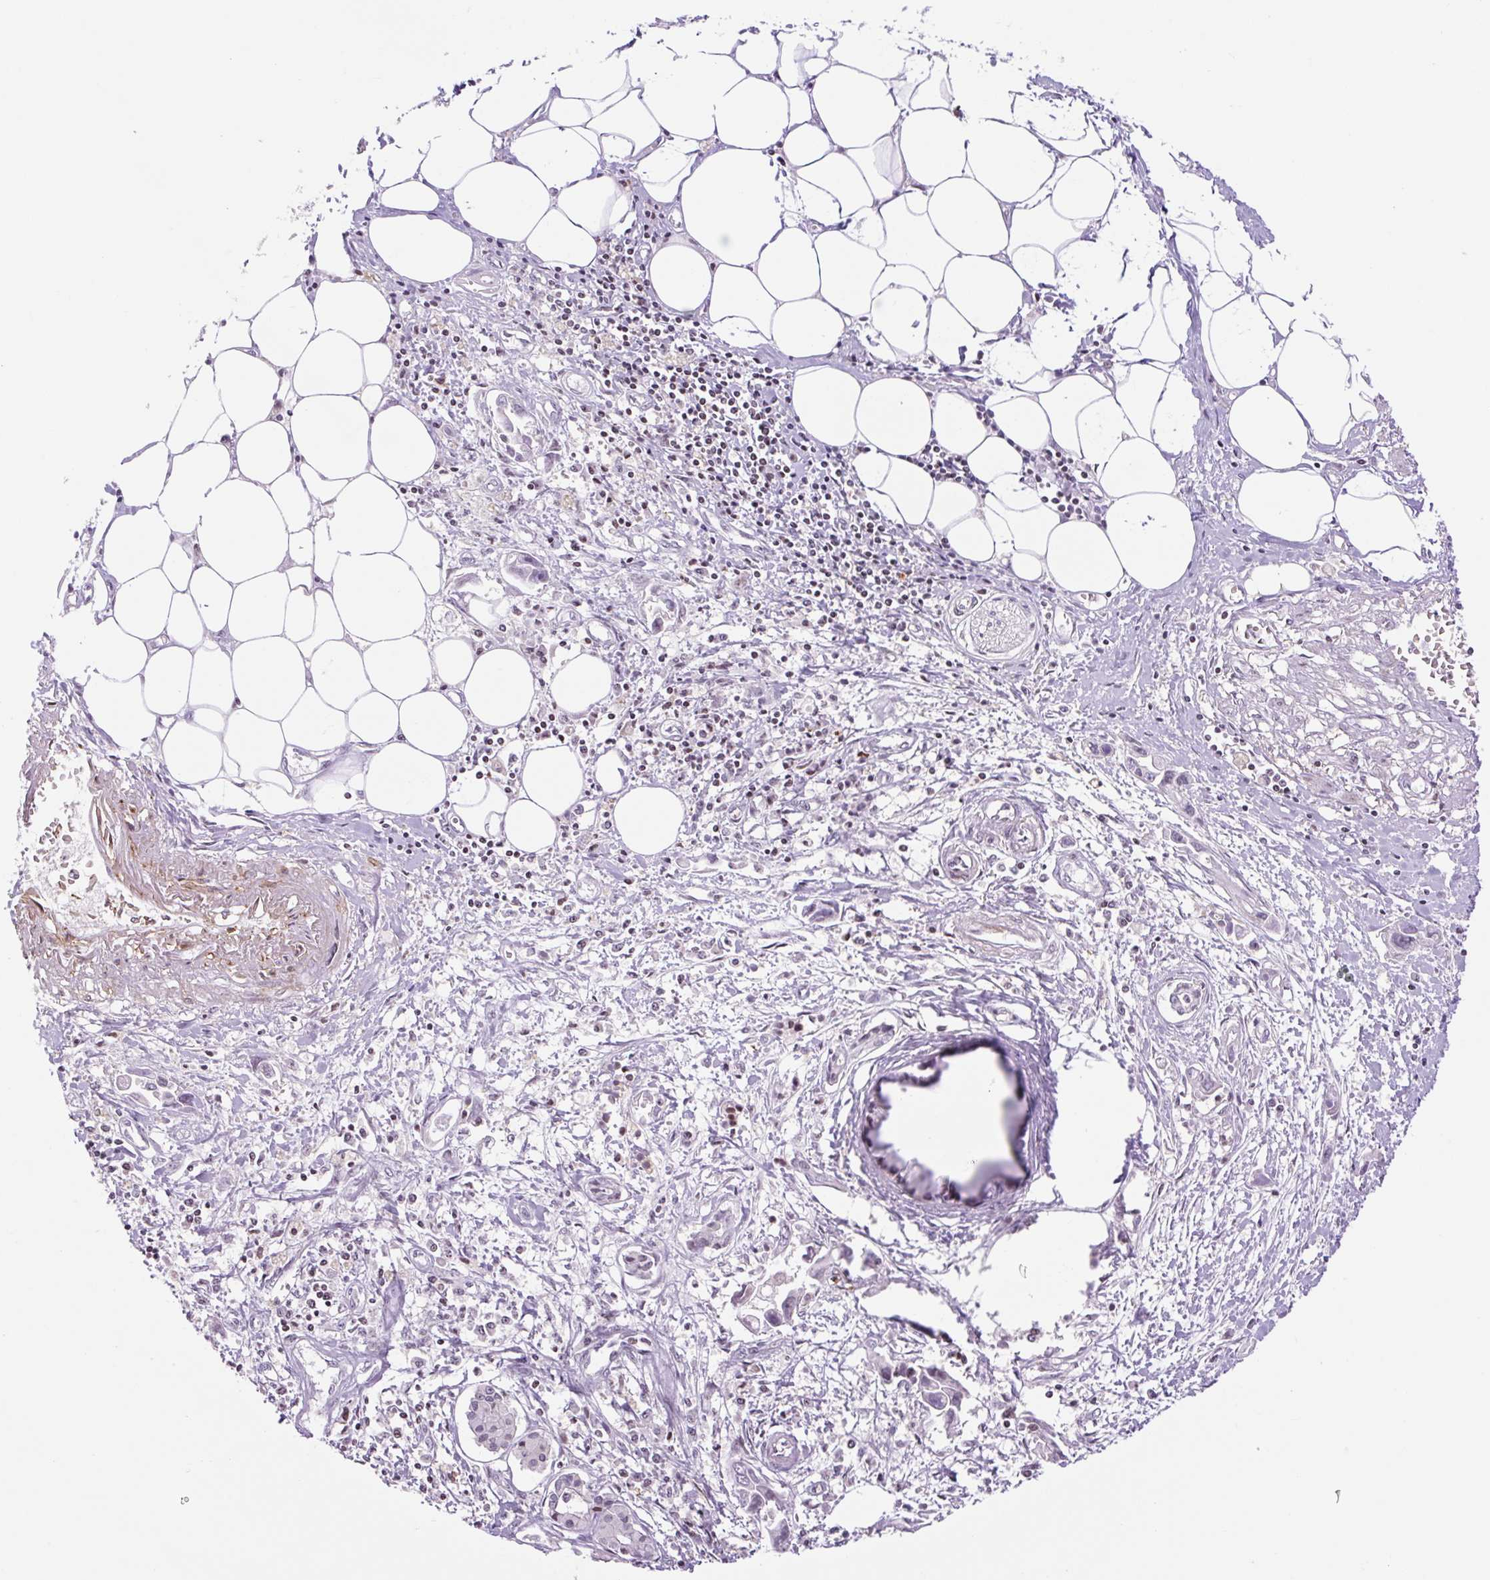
{"staining": {"intensity": "weak", "quantity": "25%-75%", "location": "nuclear"}, "tissue": "pancreatic cancer", "cell_type": "Tumor cells", "image_type": "cancer", "snomed": [{"axis": "morphology", "description": "Adenocarcinoma, NOS"}, {"axis": "topography", "description": "Pancreas"}], "caption": "A histopathology image showing weak nuclear expression in about 25%-75% of tumor cells in pancreatic adenocarcinoma, as visualized by brown immunohistochemical staining.", "gene": "ZNF417", "patient": {"sex": "male", "age": 84}}